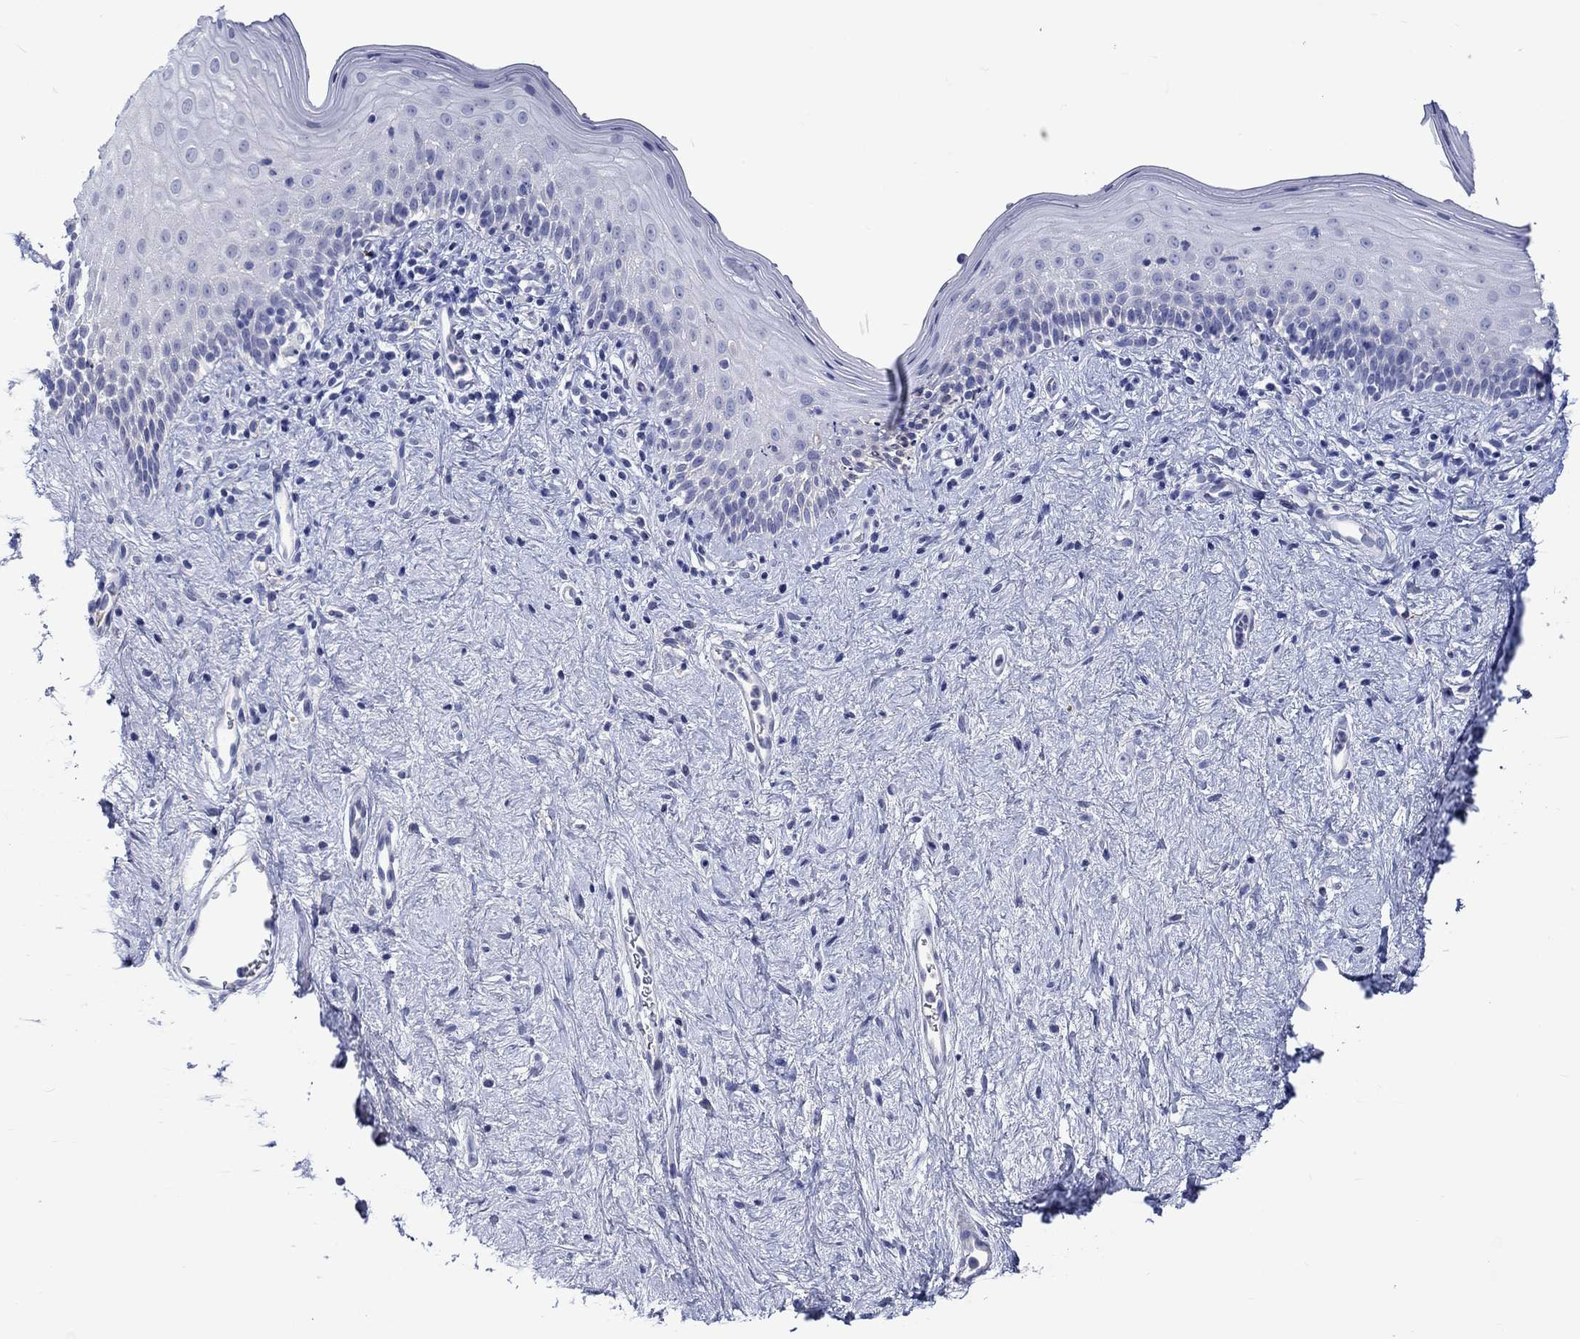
{"staining": {"intensity": "negative", "quantity": "none", "location": "none"}, "tissue": "vagina", "cell_type": "Squamous epithelial cells", "image_type": "normal", "snomed": [{"axis": "morphology", "description": "Normal tissue, NOS"}, {"axis": "topography", "description": "Vagina"}], "caption": "The histopathology image displays no significant positivity in squamous epithelial cells of vagina. (DAB (3,3'-diaminobenzidine) IHC with hematoxylin counter stain).", "gene": "CACNG3", "patient": {"sex": "female", "age": 47}}